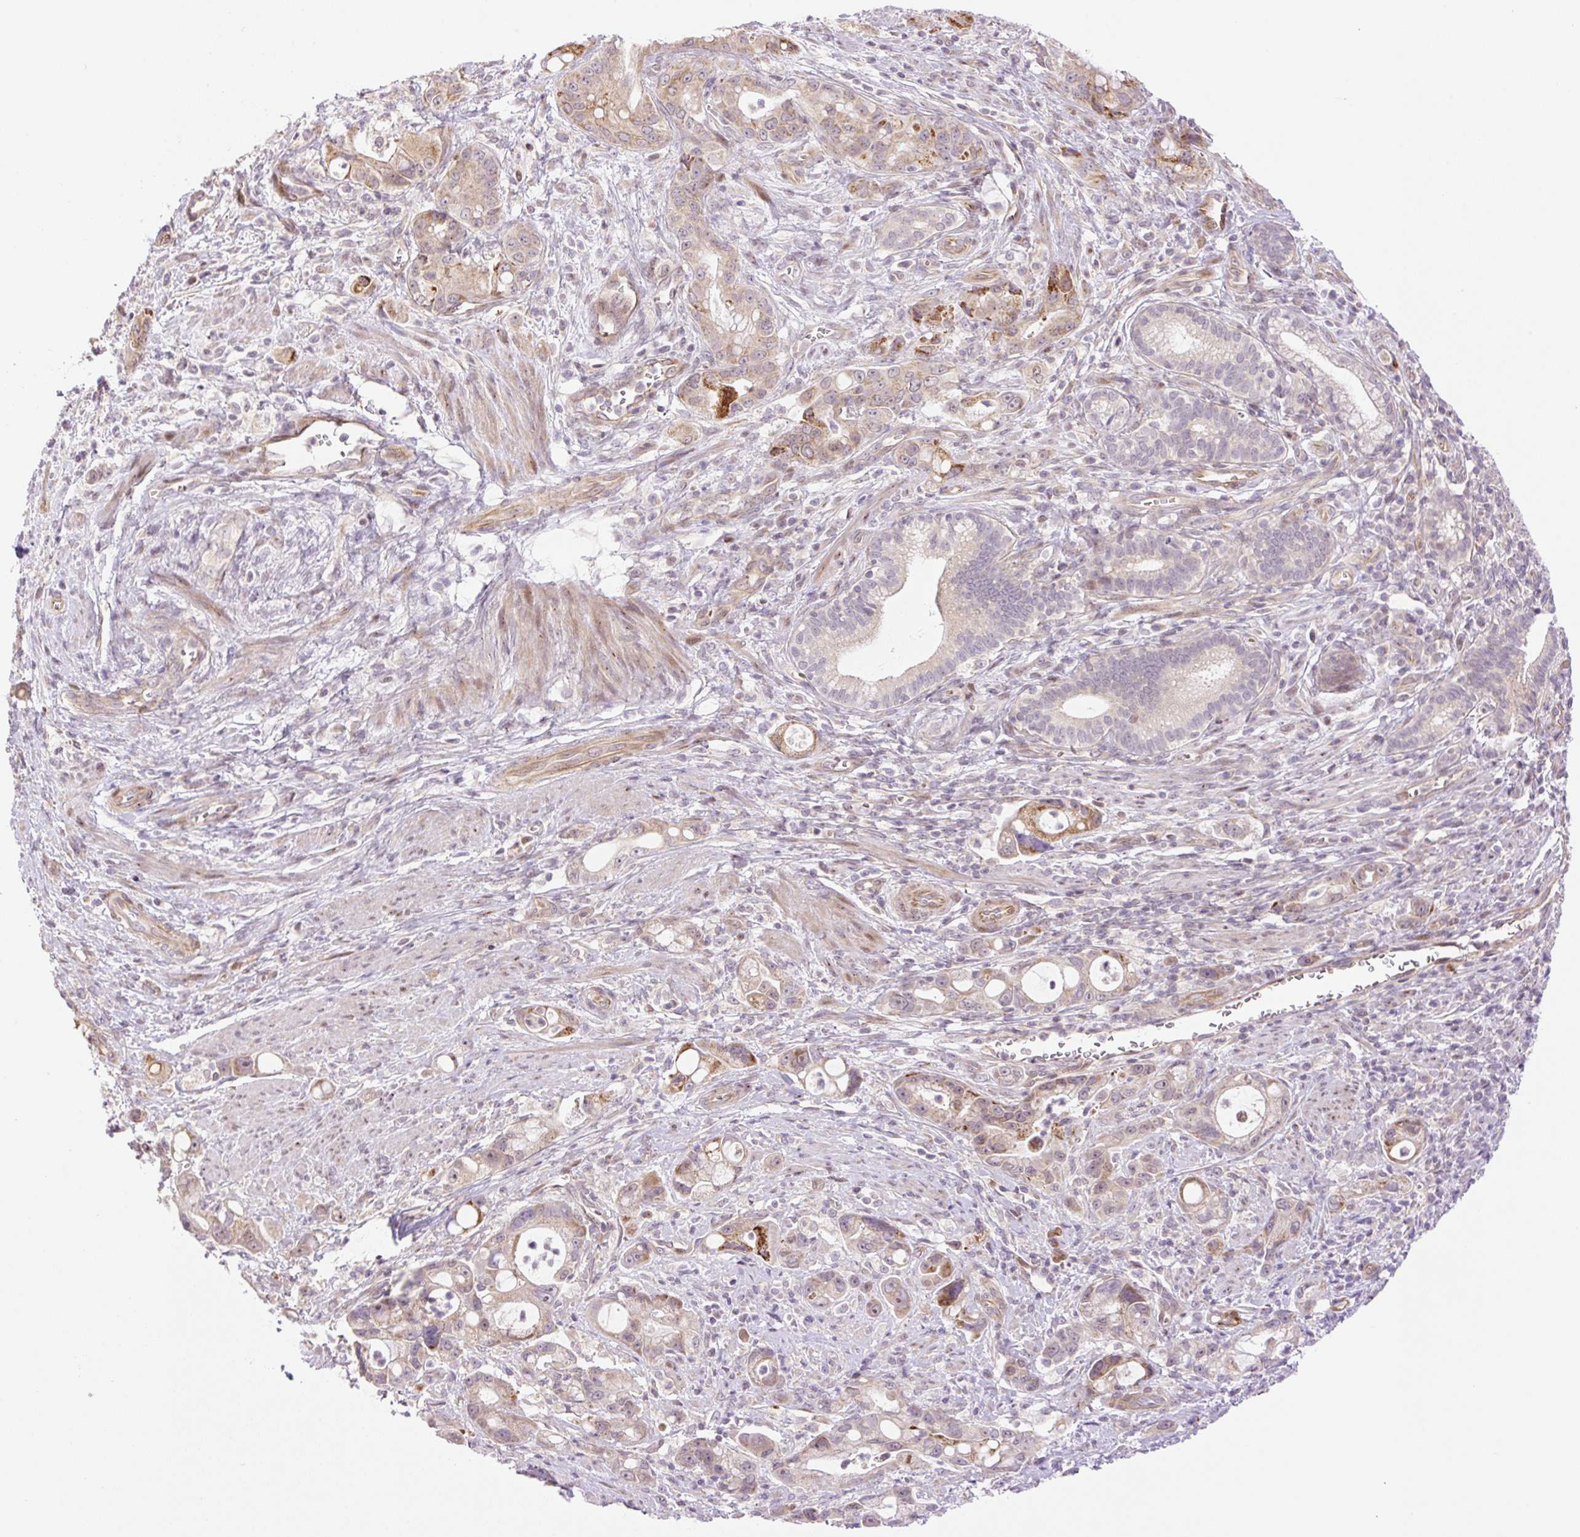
{"staining": {"intensity": "moderate", "quantity": "25%-75%", "location": "cytoplasmic/membranous,nuclear"}, "tissue": "pancreatic cancer", "cell_type": "Tumor cells", "image_type": "cancer", "snomed": [{"axis": "morphology", "description": "Adenocarcinoma, NOS"}, {"axis": "topography", "description": "Pancreas"}], "caption": "Human adenocarcinoma (pancreatic) stained for a protein (brown) exhibits moderate cytoplasmic/membranous and nuclear positive expression in approximately 25%-75% of tumor cells.", "gene": "ZNF394", "patient": {"sex": "male", "age": 68}}